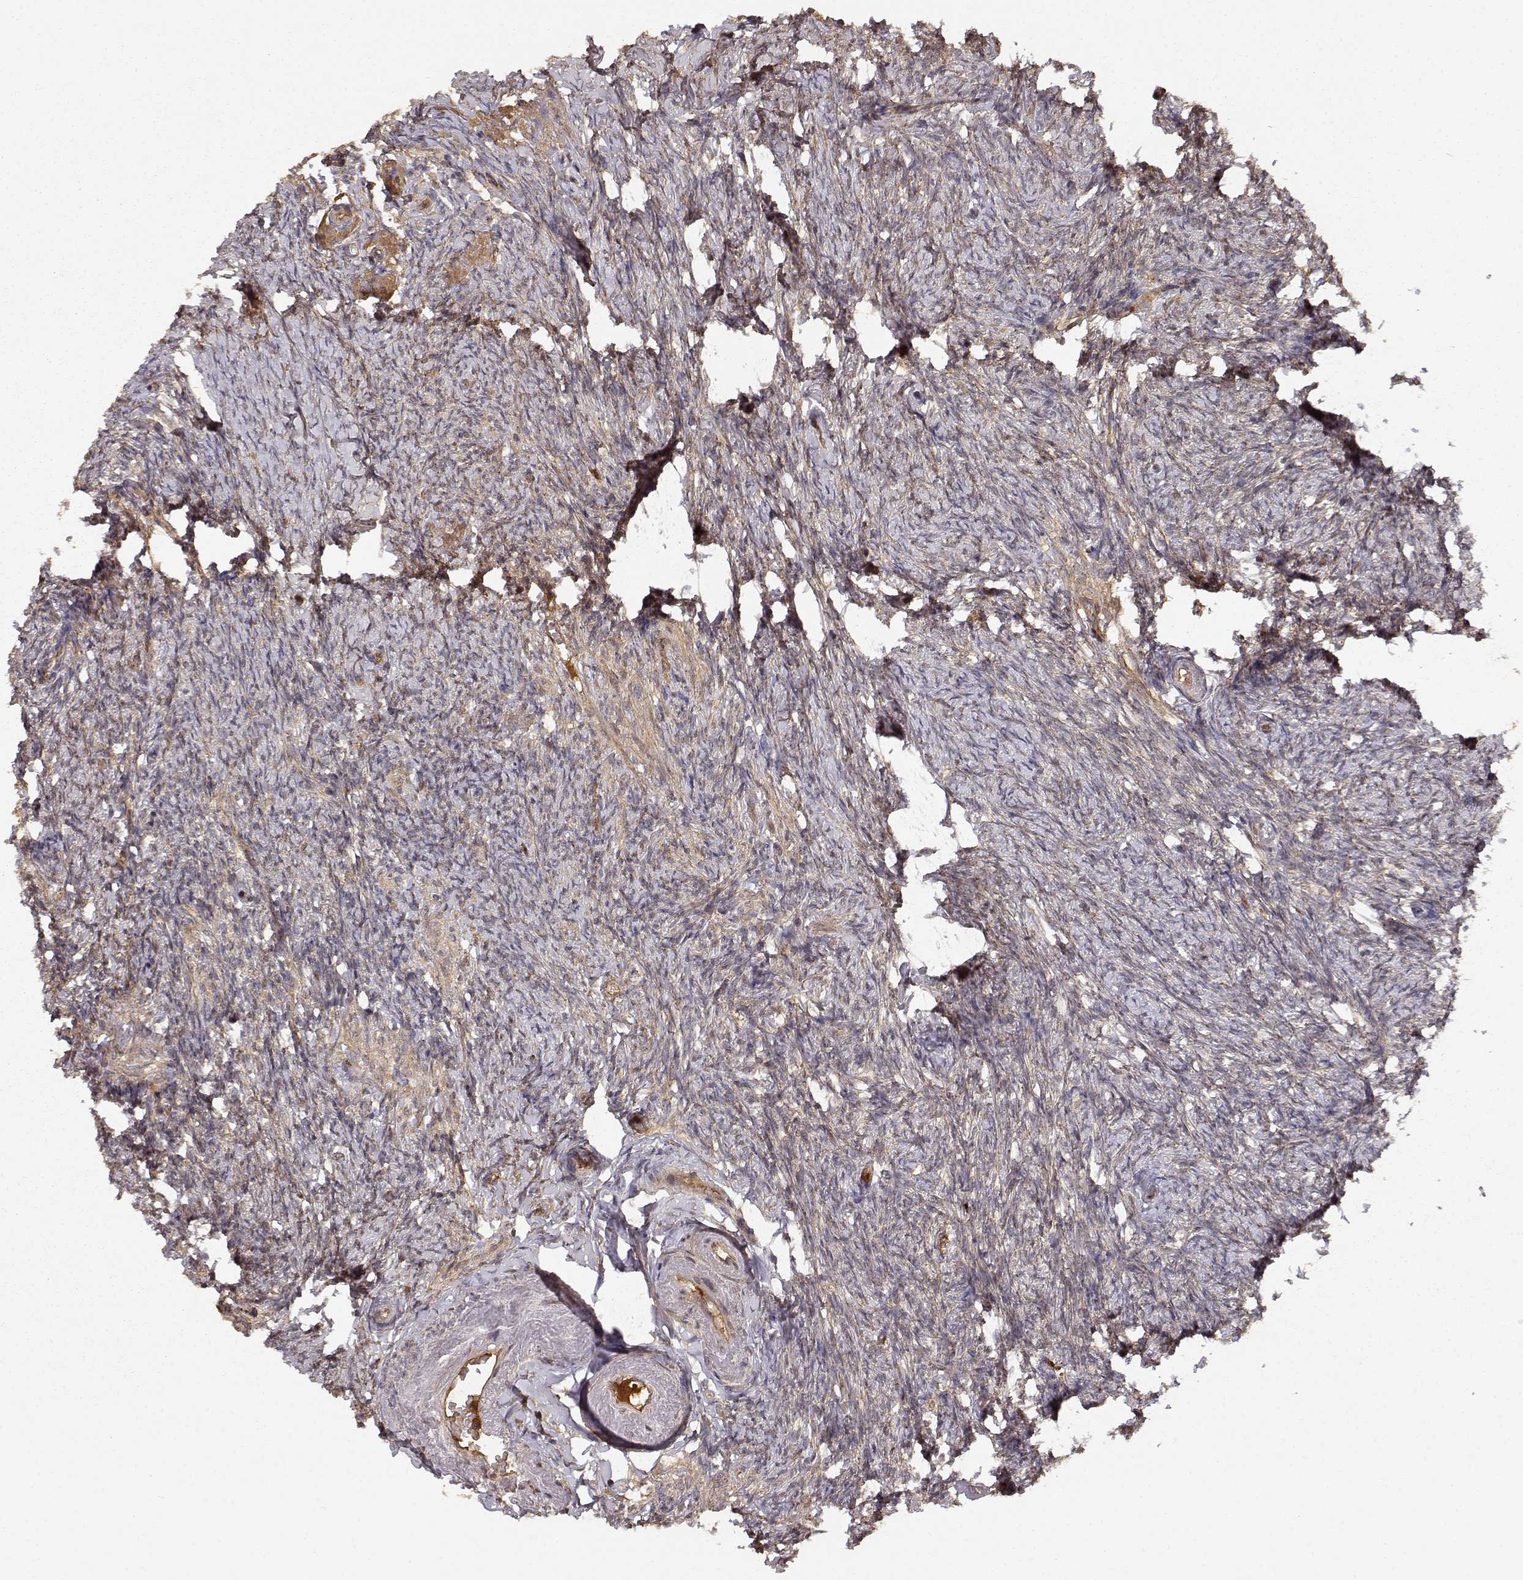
{"staining": {"intensity": "weak", "quantity": ">75%", "location": "cytoplasmic/membranous"}, "tissue": "ovary", "cell_type": "Ovarian stroma cells", "image_type": "normal", "snomed": [{"axis": "morphology", "description": "Normal tissue, NOS"}, {"axis": "topography", "description": "Ovary"}], "caption": "DAB (3,3'-diaminobenzidine) immunohistochemical staining of benign human ovary exhibits weak cytoplasmic/membranous protein expression in approximately >75% of ovarian stroma cells.", "gene": "CDK5RAP2", "patient": {"sex": "female", "age": 72}}